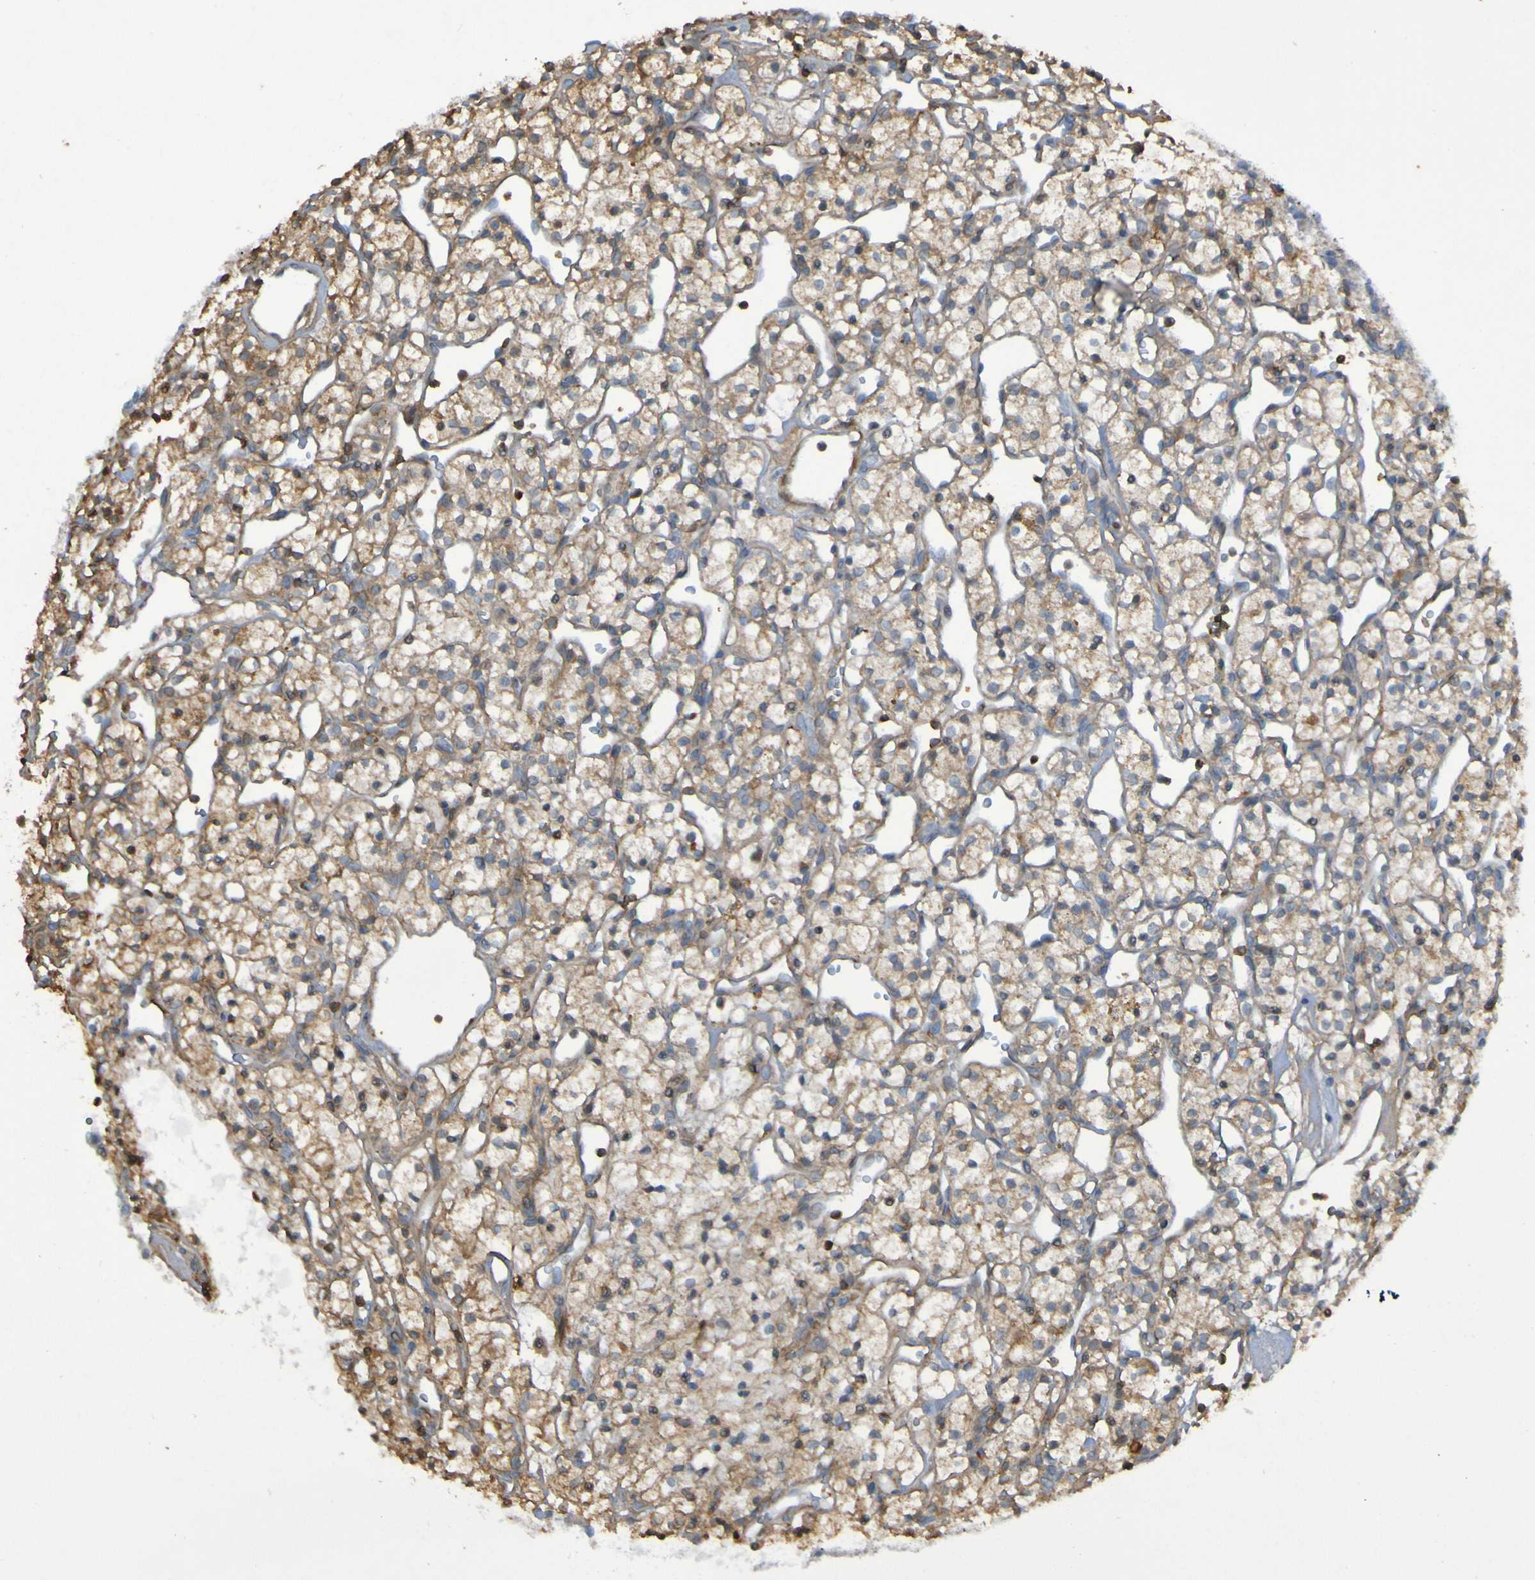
{"staining": {"intensity": "weak", "quantity": ">75%", "location": "cytoplasmic/membranous"}, "tissue": "renal cancer", "cell_type": "Tumor cells", "image_type": "cancer", "snomed": [{"axis": "morphology", "description": "Adenocarcinoma, NOS"}, {"axis": "topography", "description": "Kidney"}], "caption": "Immunohistochemistry micrograph of neoplastic tissue: human adenocarcinoma (renal) stained using immunohistochemistry reveals low levels of weak protein expression localized specifically in the cytoplasmic/membranous of tumor cells, appearing as a cytoplasmic/membranous brown color.", "gene": "PDGFB", "patient": {"sex": "female", "age": 60}}